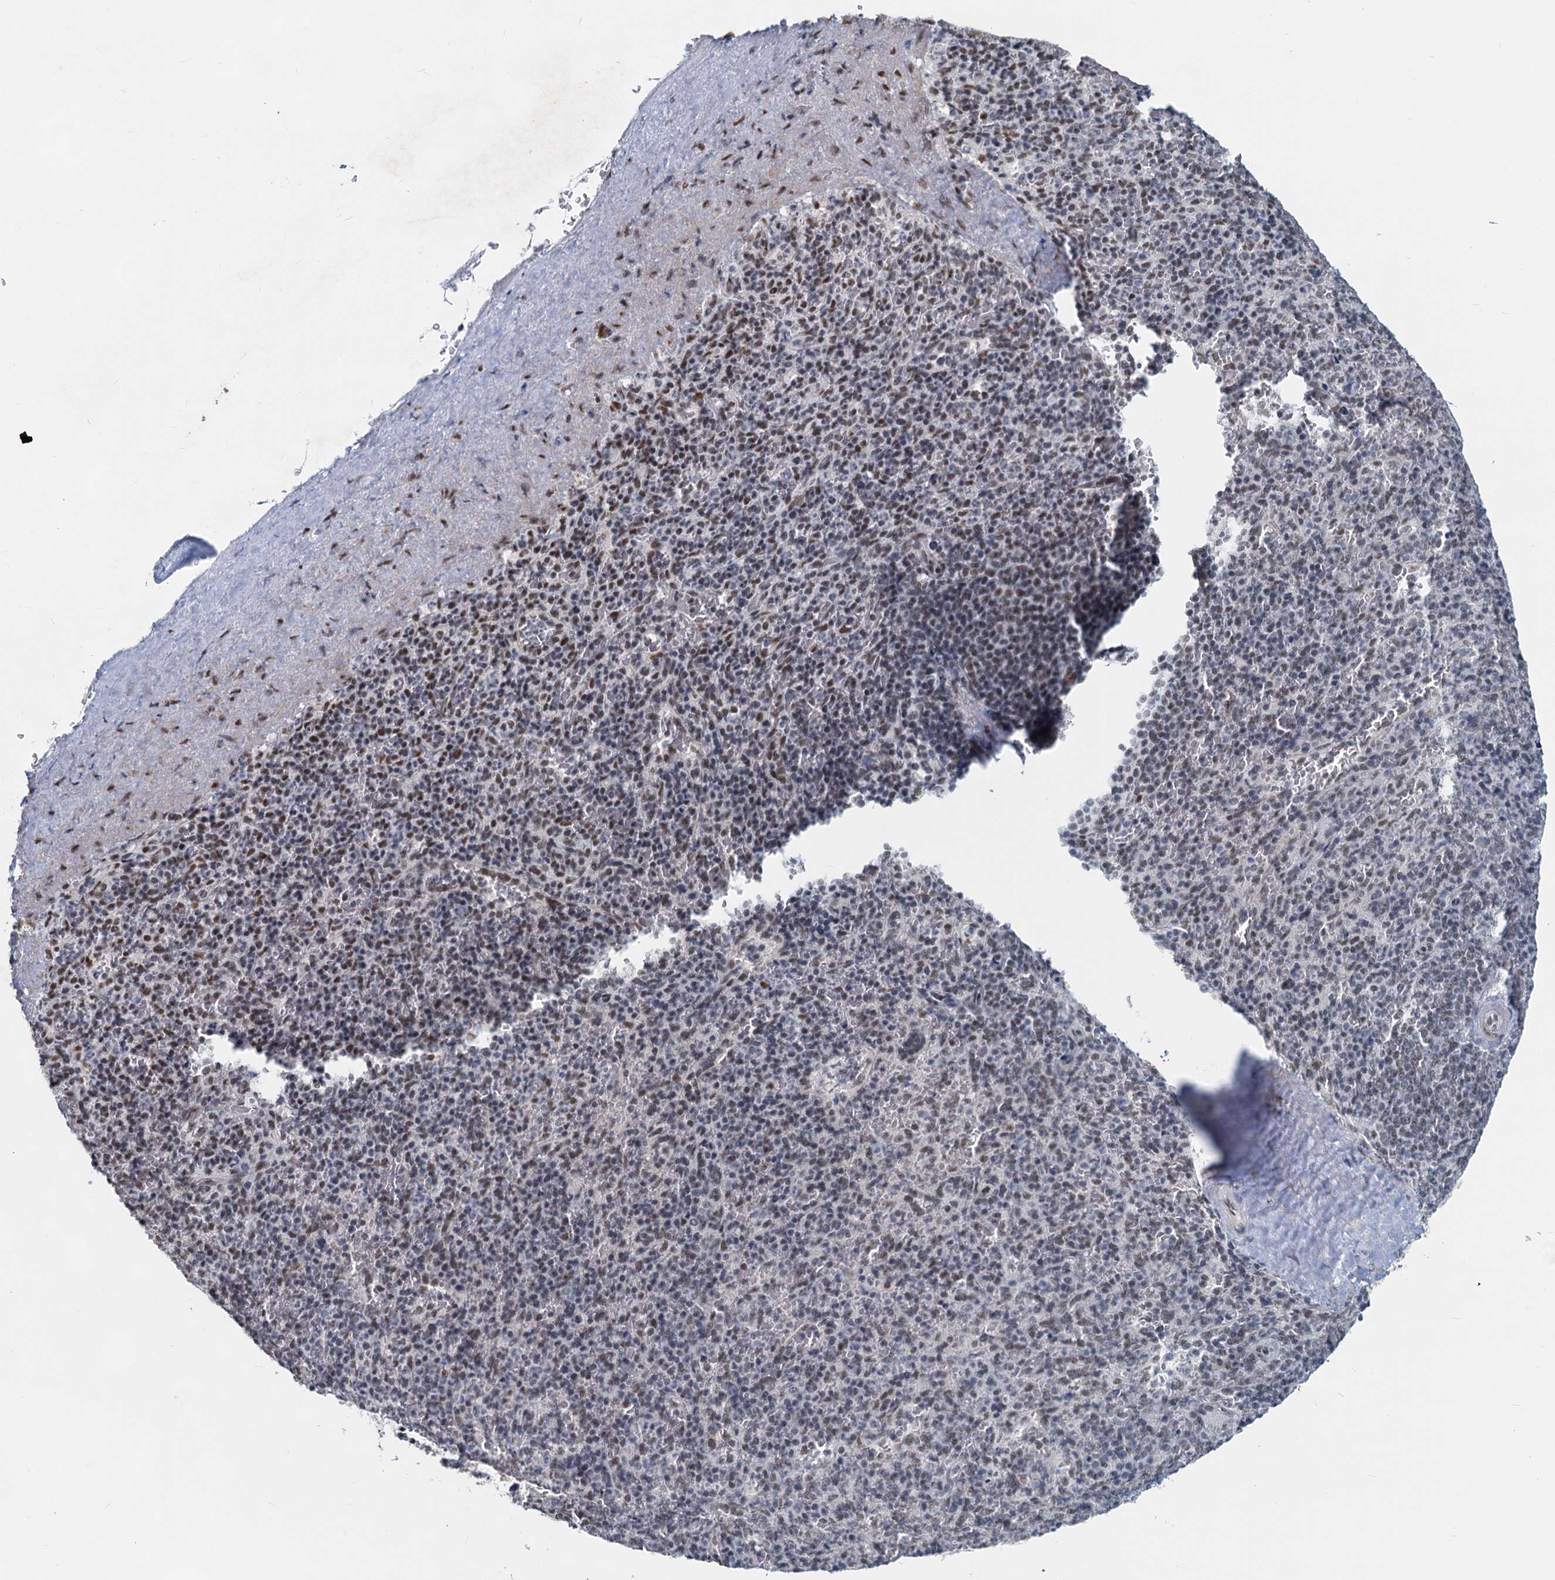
{"staining": {"intensity": "weak", "quantity": "25%-75%", "location": "nuclear"}, "tissue": "spleen", "cell_type": "Cells in red pulp", "image_type": "normal", "snomed": [{"axis": "morphology", "description": "Normal tissue, NOS"}, {"axis": "topography", "description": "Spleen"}], "caption": "Cells in red pulp show low levels of weak nuclear staining in approximately 25%-75% of cells in unremarkable human spleen.", "gene": "METTL14", "patient": {"sex": "male", "age": 82}}